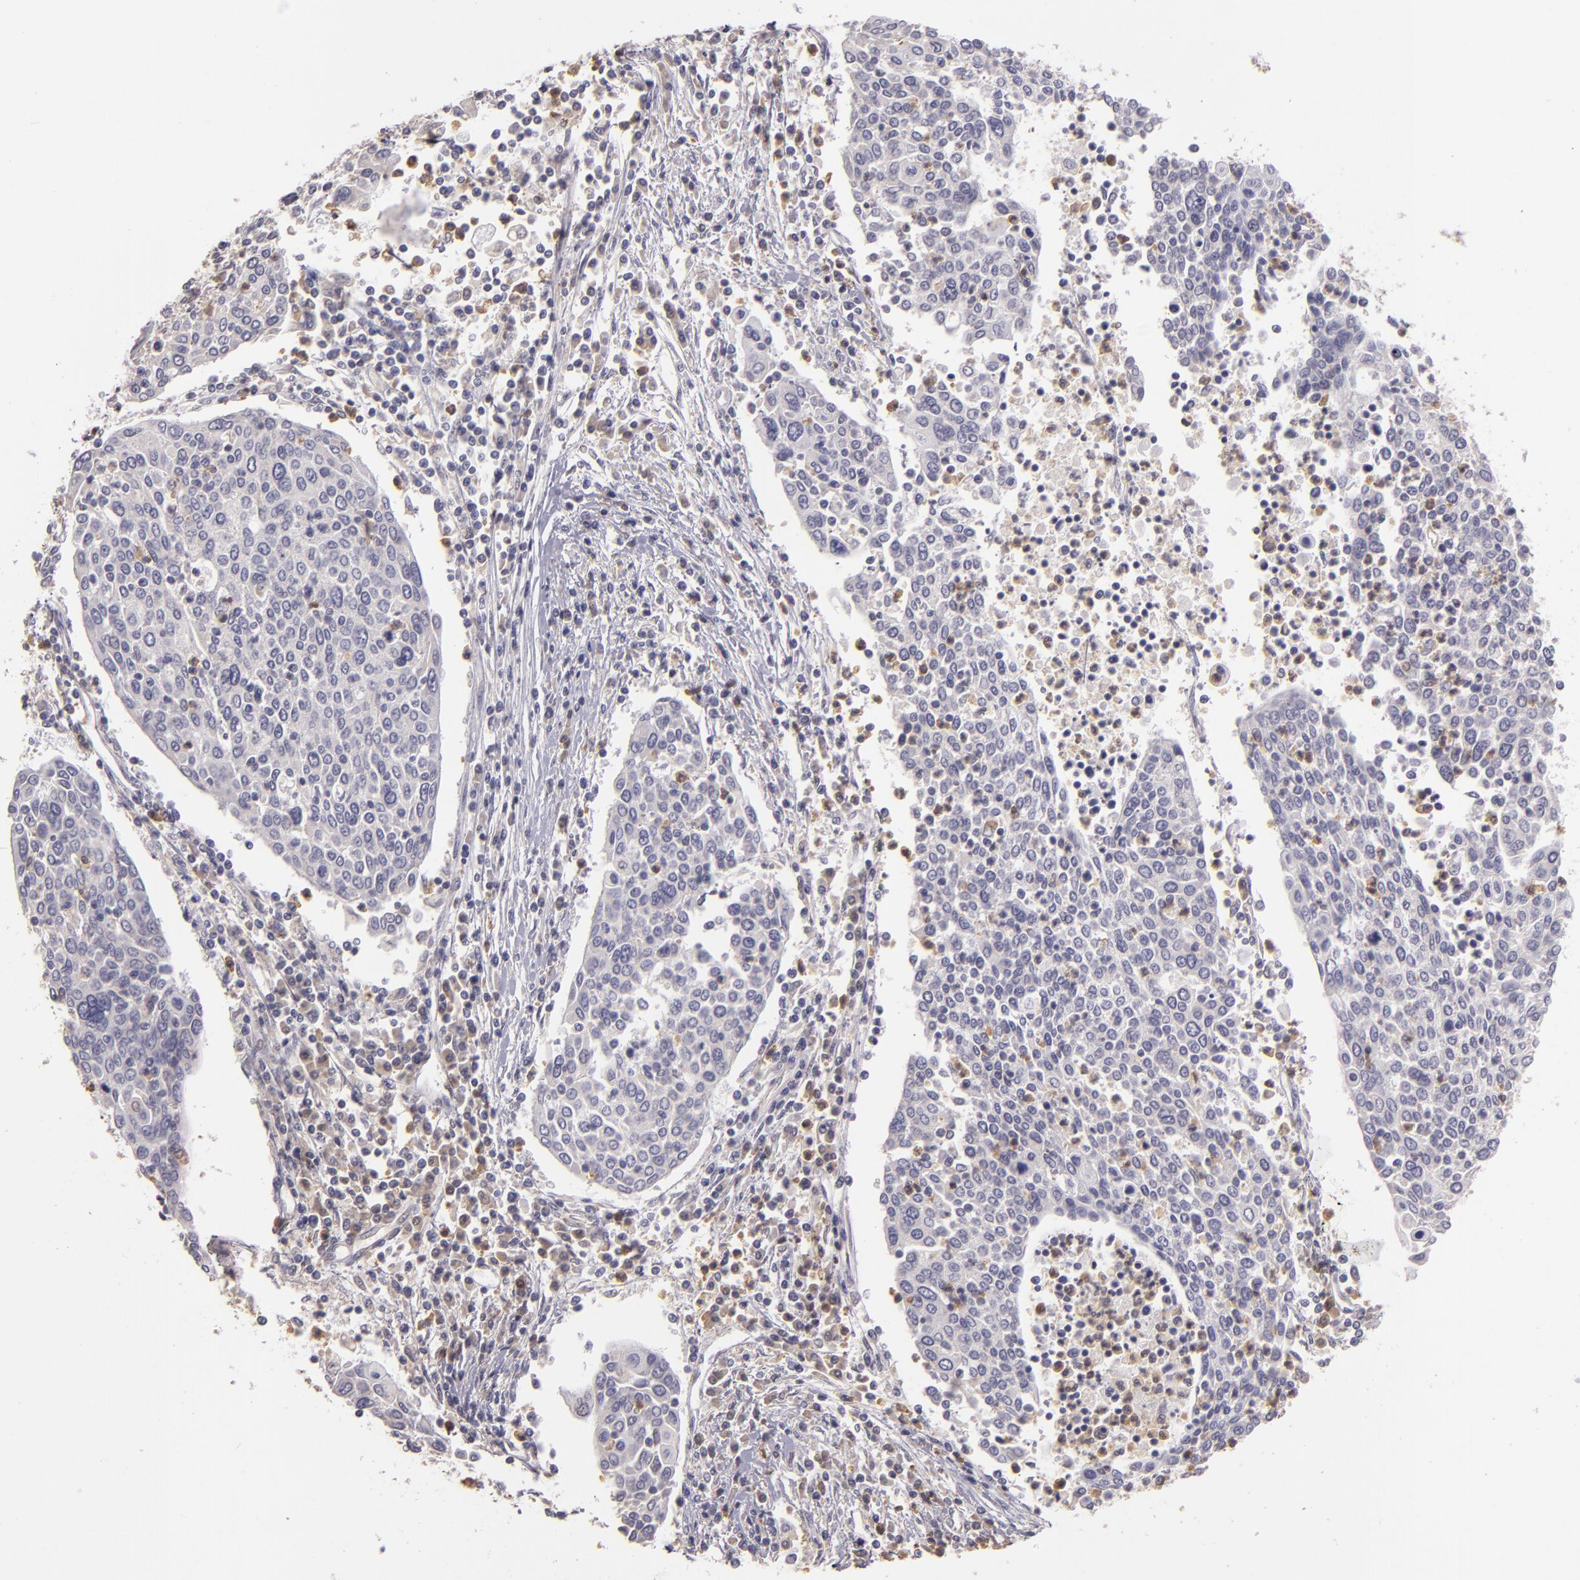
{"staining": {"intensity": "negative", "quantity": "none", "location": "none"}, "tissue": "cervical cancer", "cell_type": "Tumor cells", "image_type": "cancer", "snomed": [{"axis": "morphology", "description": "Squamous cell carcinoma, NOS"}, {"axis": "topography", "description": "Cervix"}], "caption": "The micrograph displays no staining of tumor cells in cervical cancer (squamous cell carcinoma). Brightfield microscopy of IHC stained with DAB (brown) and hematoxylin (blue), captured at high magnification.", "gene": "FHIT", "patient": {"sex": "female", "age": 40}}